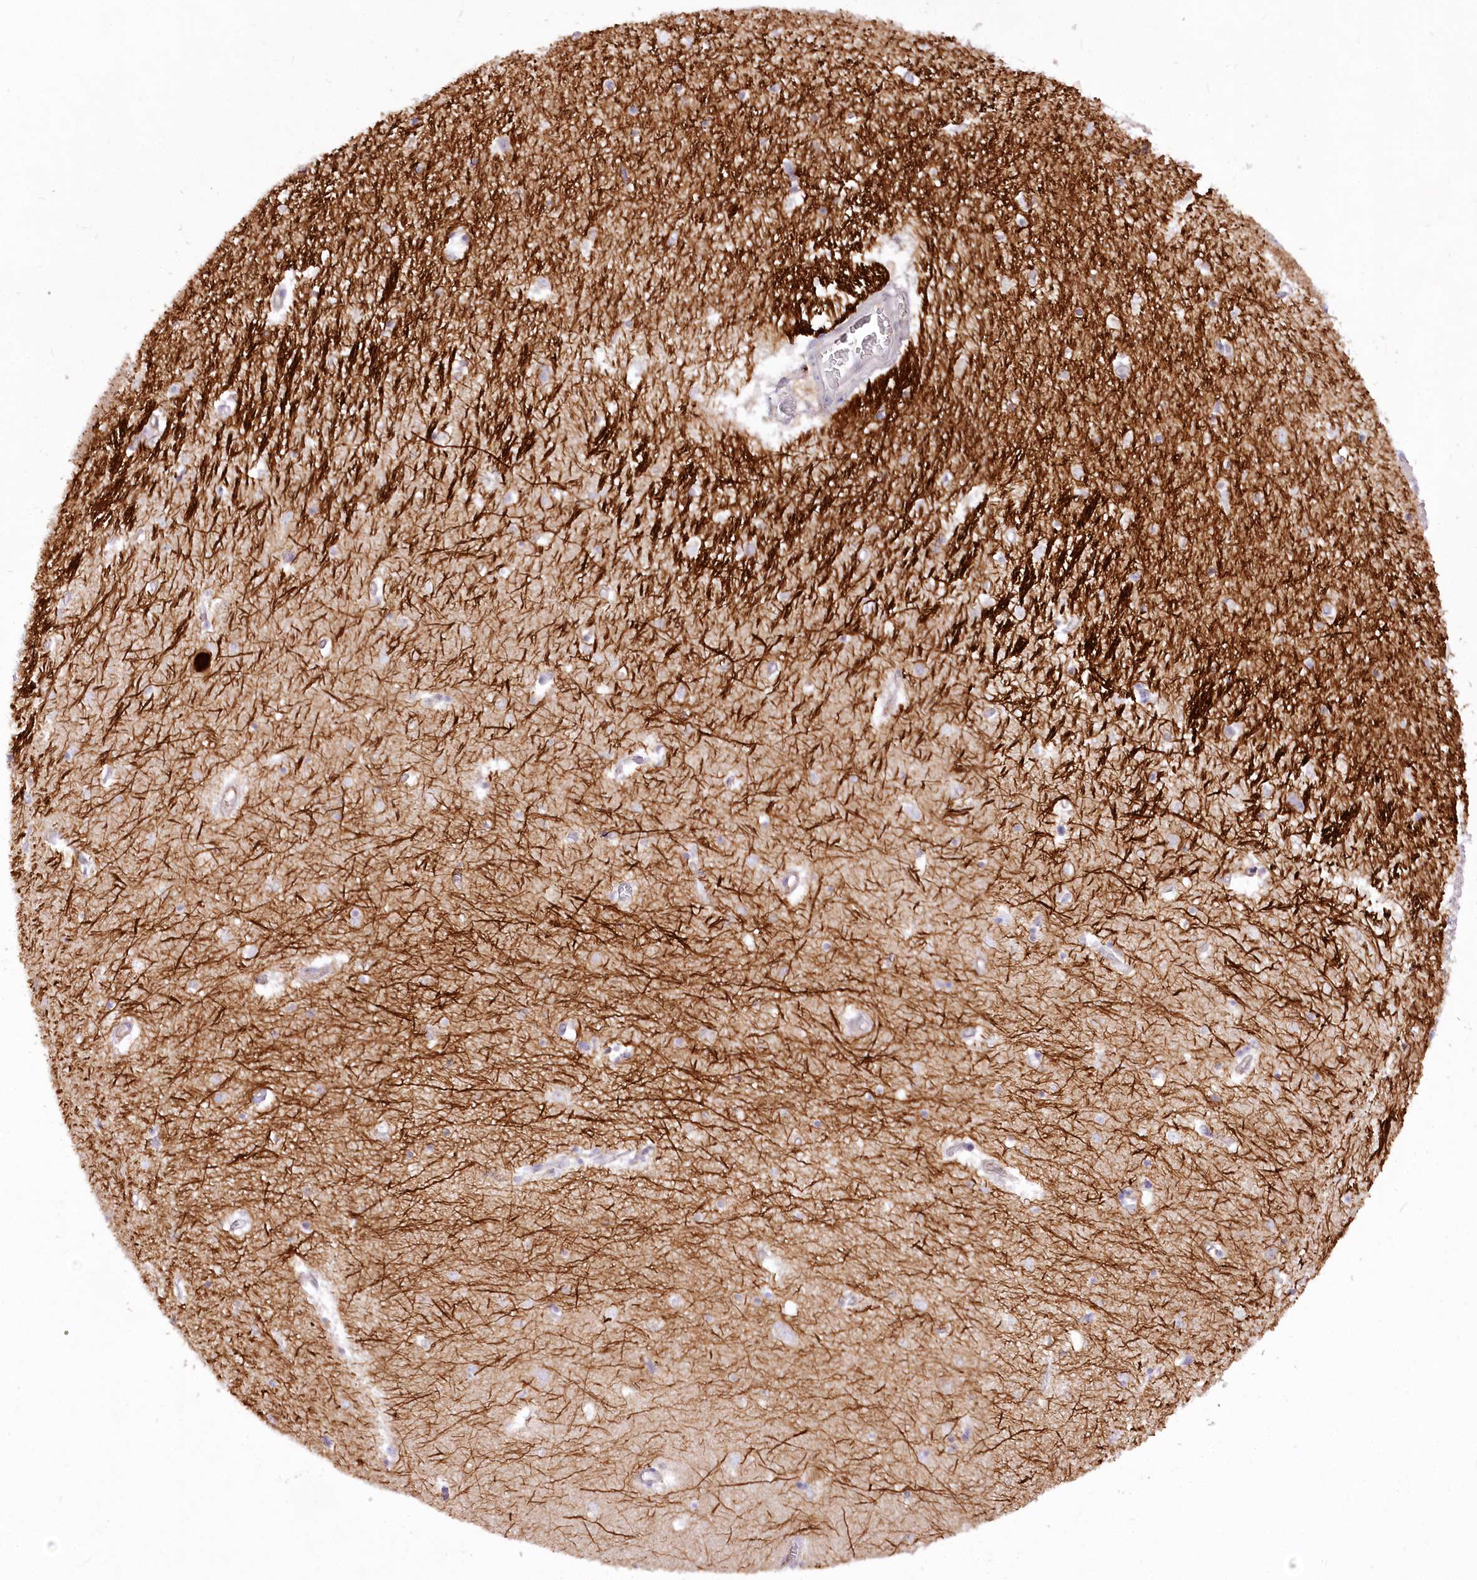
{"staining": {"intensity": "negative", "quantity": "none", "location": "none"}, "tissue": "hippocampus", "cell_type": "Glial cells", "image_type": "normal", "snomed": [{"axis": "morphology", "description": "Normal tissue, NOS"}, {"axis": "topography", "description": "Hippocampus"}], "caption": "Glial cells show no significant protein staining in benign hippocampus. (Stains: DAB immunohistochemistry with hematoxylin counter stain, Microscopy: brightfield microscopy at high magnification).", "gene": "EFHC2", "patient": {"sex": "female", "age": 64}}